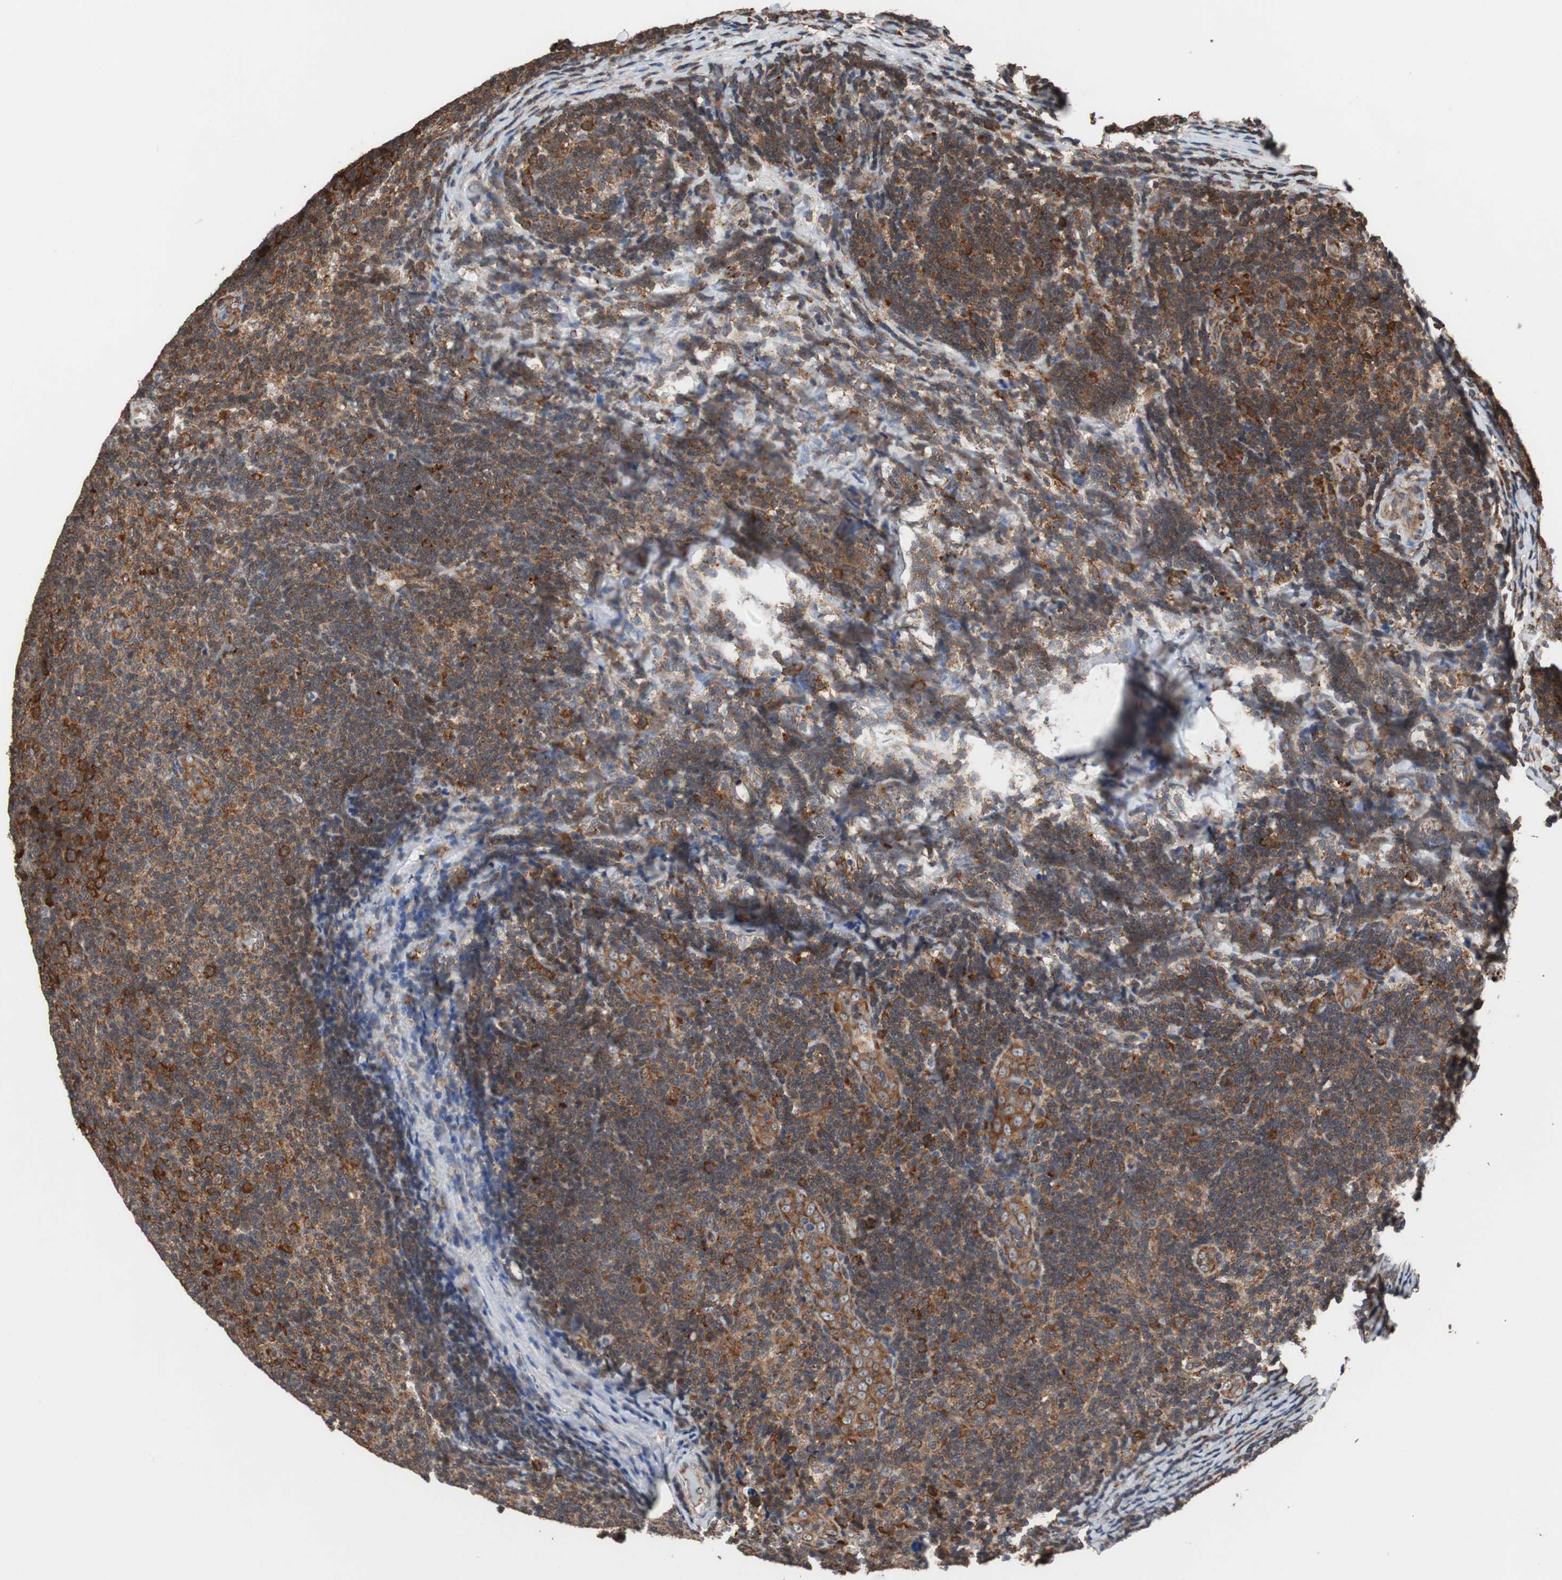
{"staining": {"intensity": "strong", "quantity": ">75%", "location": "cytoplasmic/membranous"}, "tissue": "lymphoma", "cell_type": "Tumor cells", "image_type": "cancer", "snomed": [{"axis": "morphology", "description": "Malignant lymphoma, non-Hodgkin's type, Low grade"}, {"axis": "topography", "description": "Lymph node"}], "caption": "Protein expression analysis of lymphoma displays strong cytoplasmic/membranous staining in approximately >75% of tumor cells.", "gene": "USP10", "patient": {"sex": "male", "age": 83}}